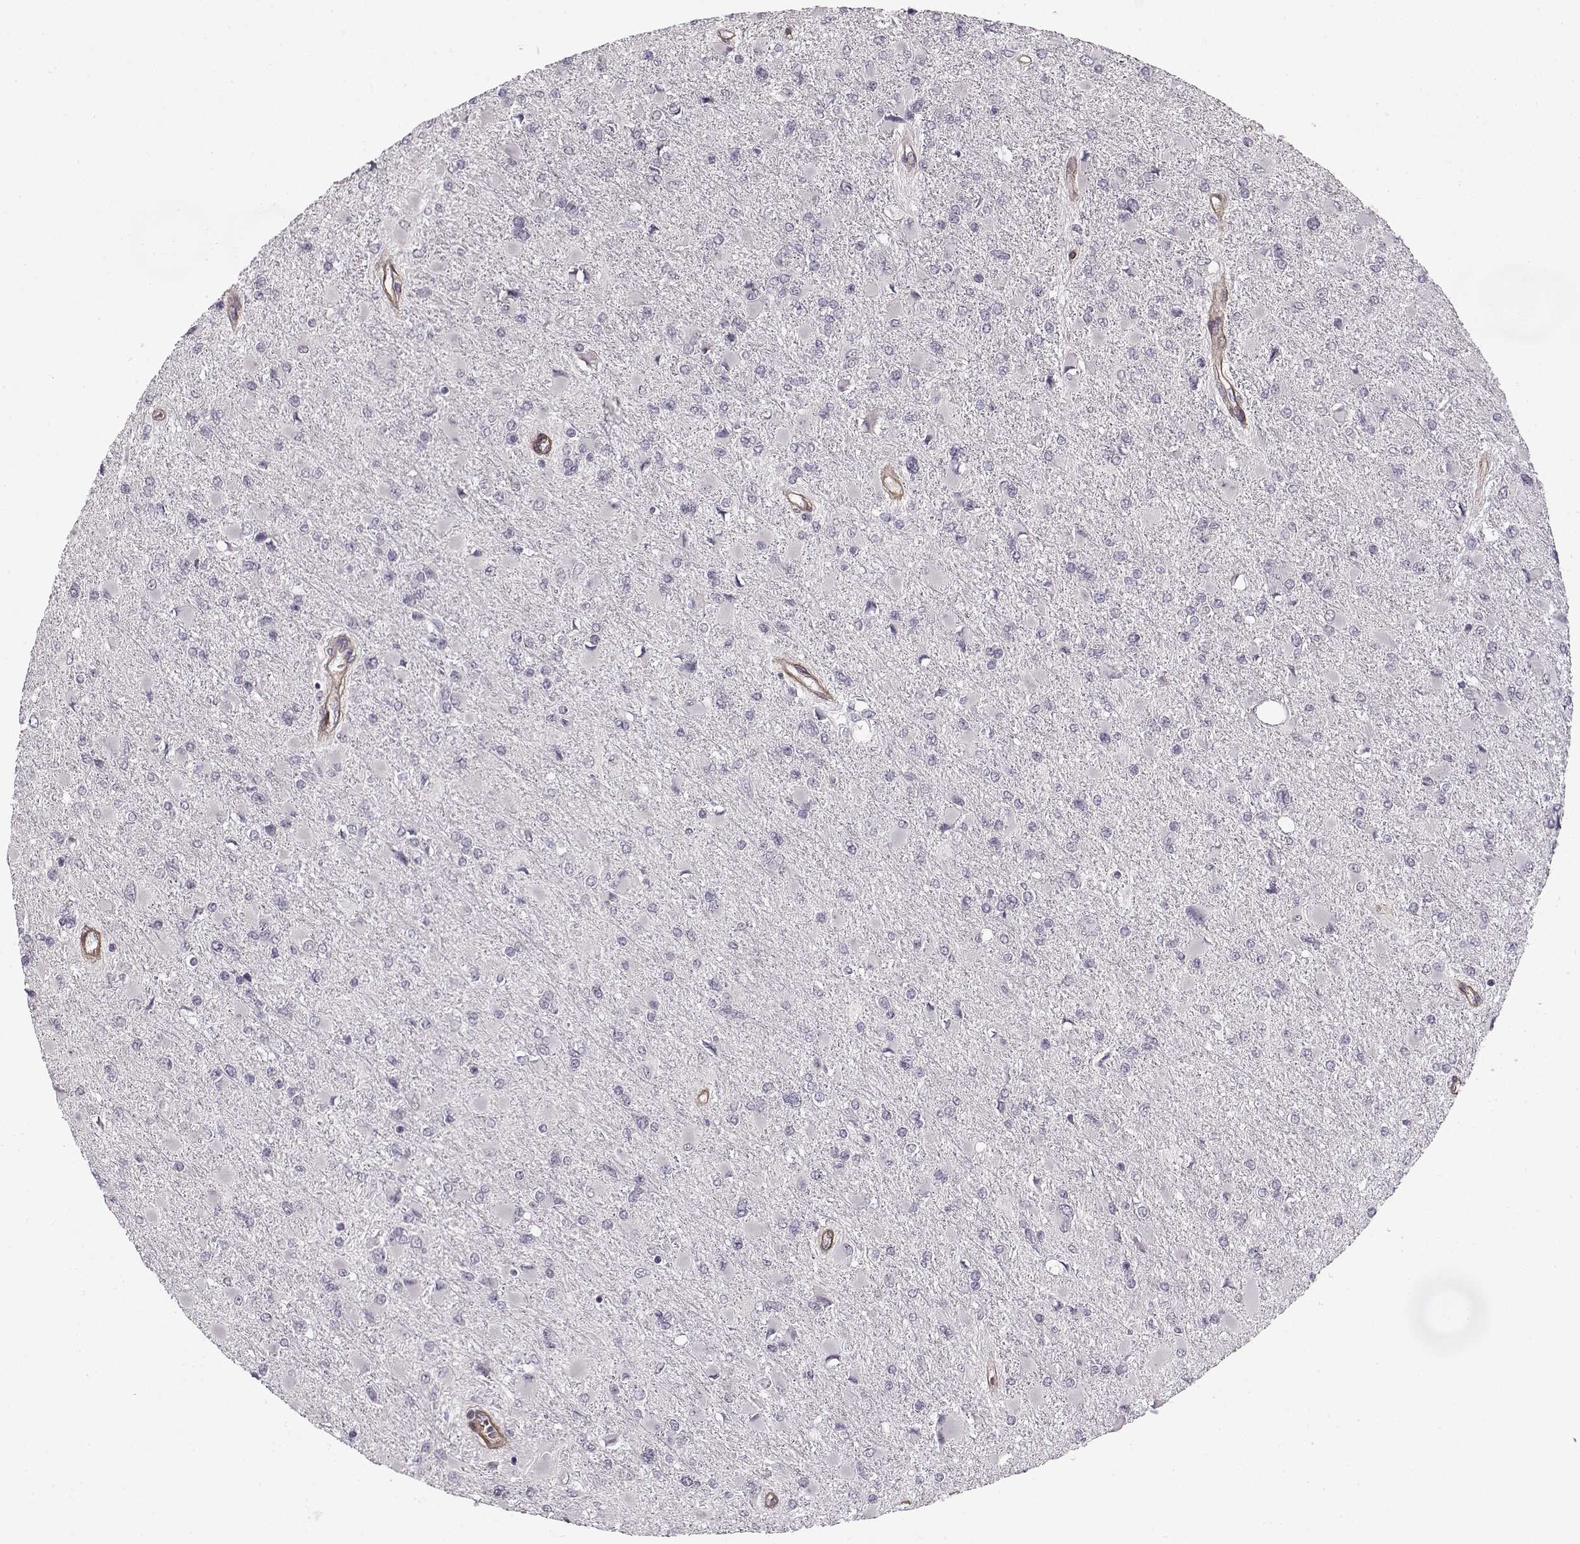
{"staining": {"intensity": "negative", "quantity": "none", "location": "none"}, "tissue": "glioma", "cell_type": "Tumor cells", "image_type": "cancer", "snomed": [{"axis": "morphology", "description": "Glioma, malignant, High grade"}, {"axis": "topography", "description": "Cerebral cortex"}], "caption": "Malignant high-grade glioma was stained to show a protein in brown. There is no significant expression in tumor cells.", "gene": "LAMB2", "patient": {"sex": "female", "age": 36}}